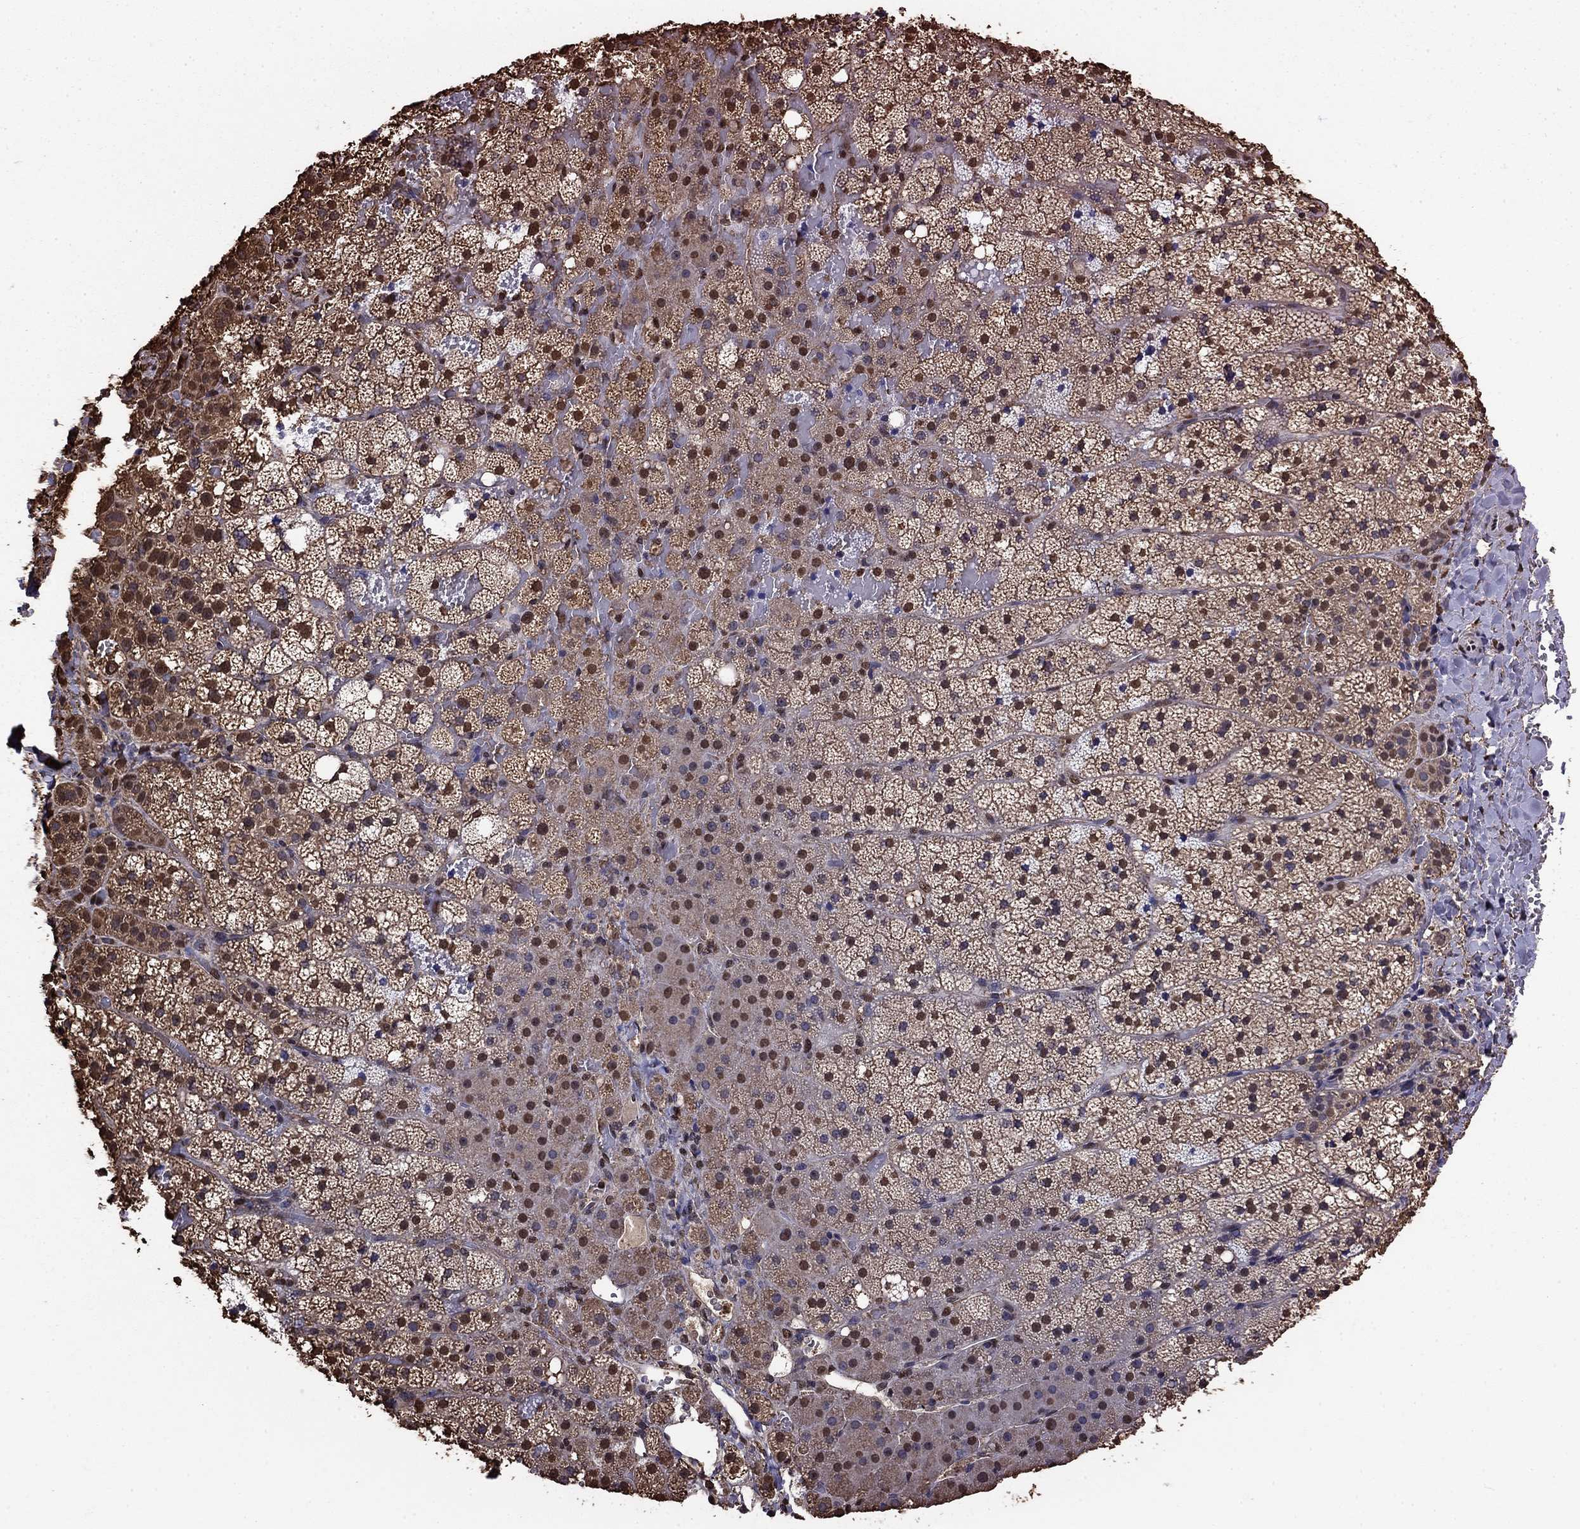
{"staining": {"intensity": "moderate", "quantity": ">75%", "location": "nuclear"}, "tissue": "adrenal gland", "cell_type": "Glandular cells", "image_type": "normal", "snomed": [{"axis": "morphology", "description": "Normal tissue, NOS"}, {"axis": "topography", "description": "Adrenal gland"}], "caption": "Protein analysis of normal adrenal gland displays moderate nuclear expression in approximately >75% of glandular cells.", "gene": "GAPDH", "patient": {"sex": "male", "age": 53}}